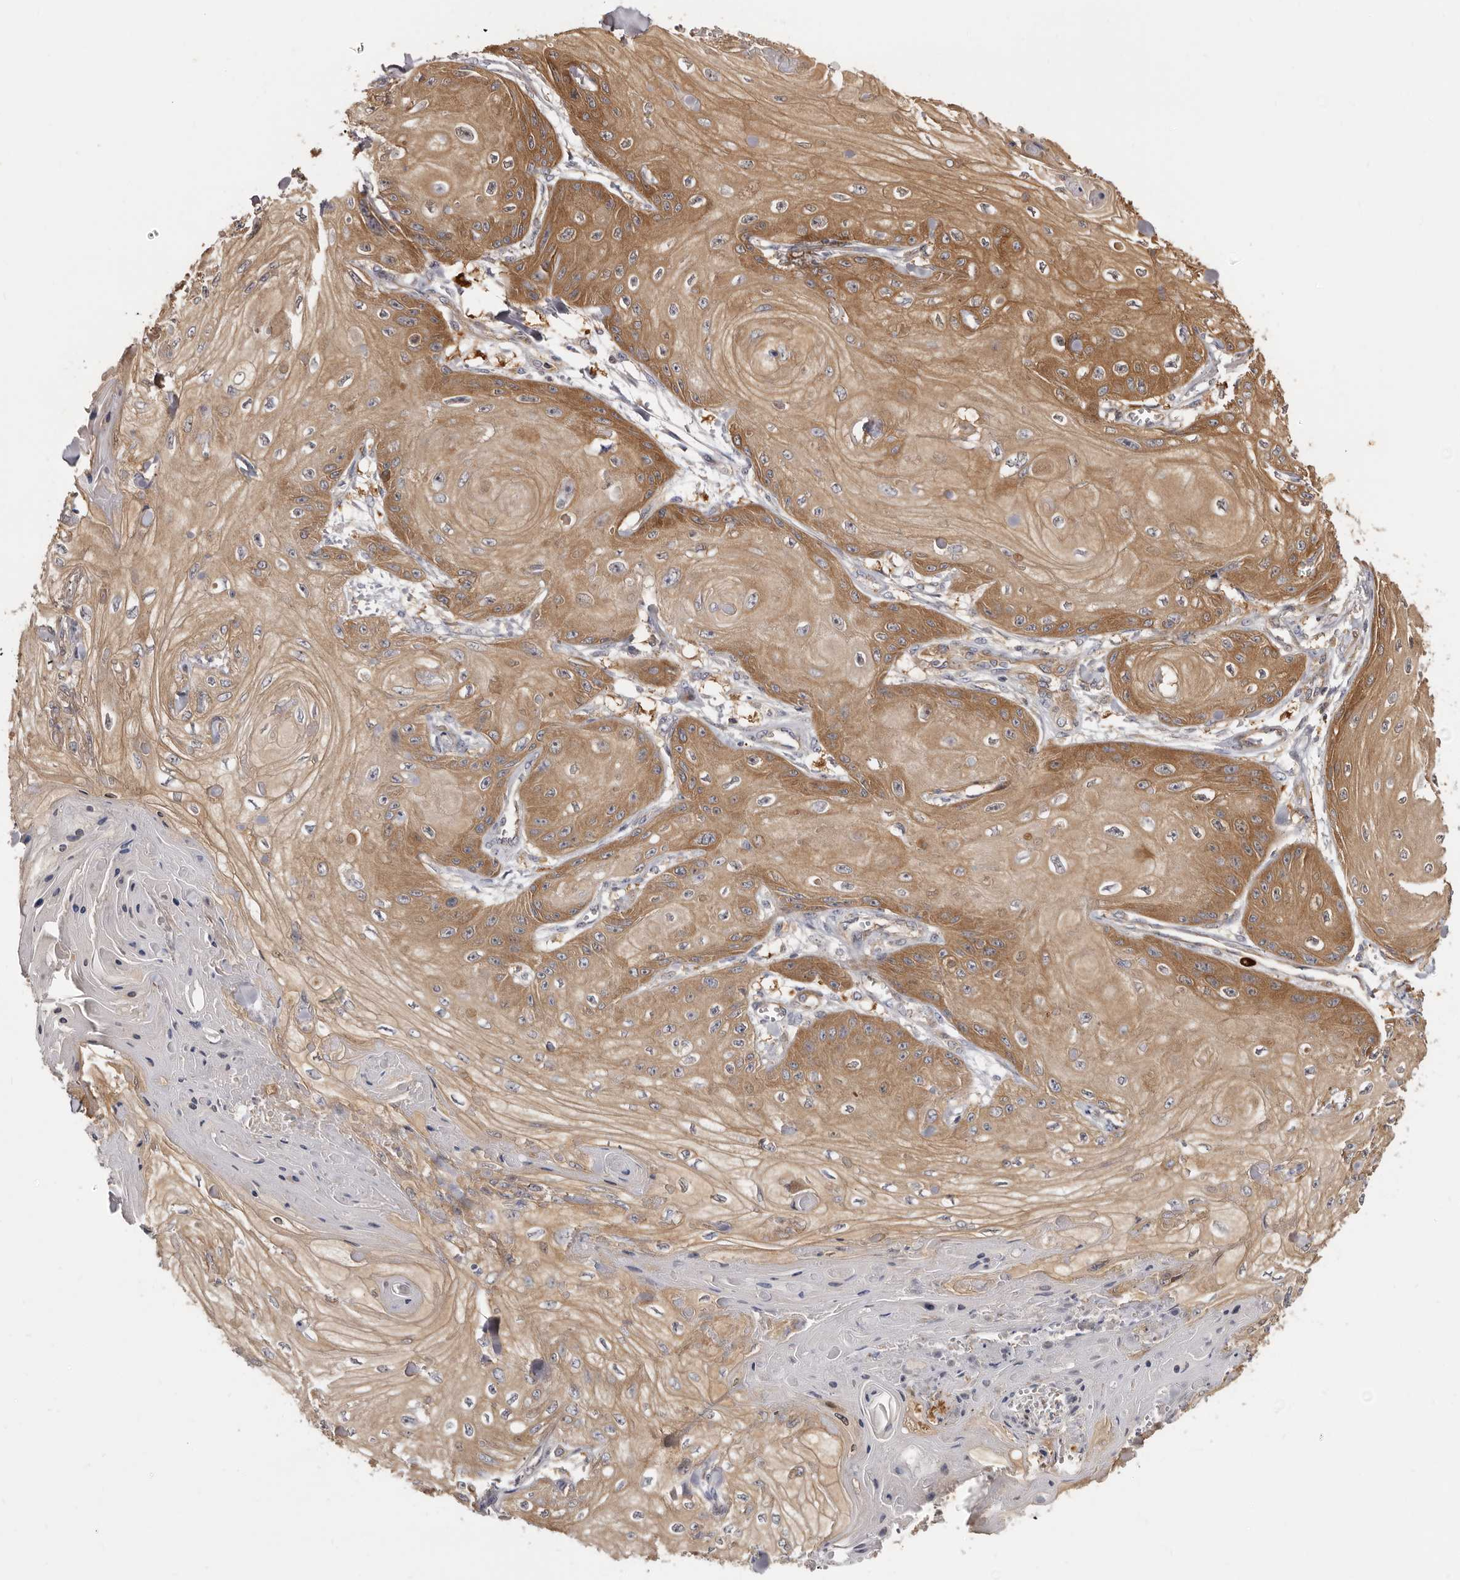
{"staining": {"intensity": "moderate", "quantity": ">75%", "location": "cytoplasmic/membranous"}, "tissue": "skin cancer", "cell_type": "Tumor cells", "image_type": "cancer", "snomed": [{"axis": "morphology", "description": "Squamous cell carcinoma, NOS"}, {"axis": "topography", "description": "Skin"}], "caption": "Skin cancer stained with DAB immunohistochemistry (IHC) shows medium levels of moderate cytoplasmic/membranous positivity in approximately >75% of tumor cells. (Brightfield microscopy of DAB IHC at high magnification).", "gene": "ADAMTS20", "patient": {"sex": "male", "age": 74}}